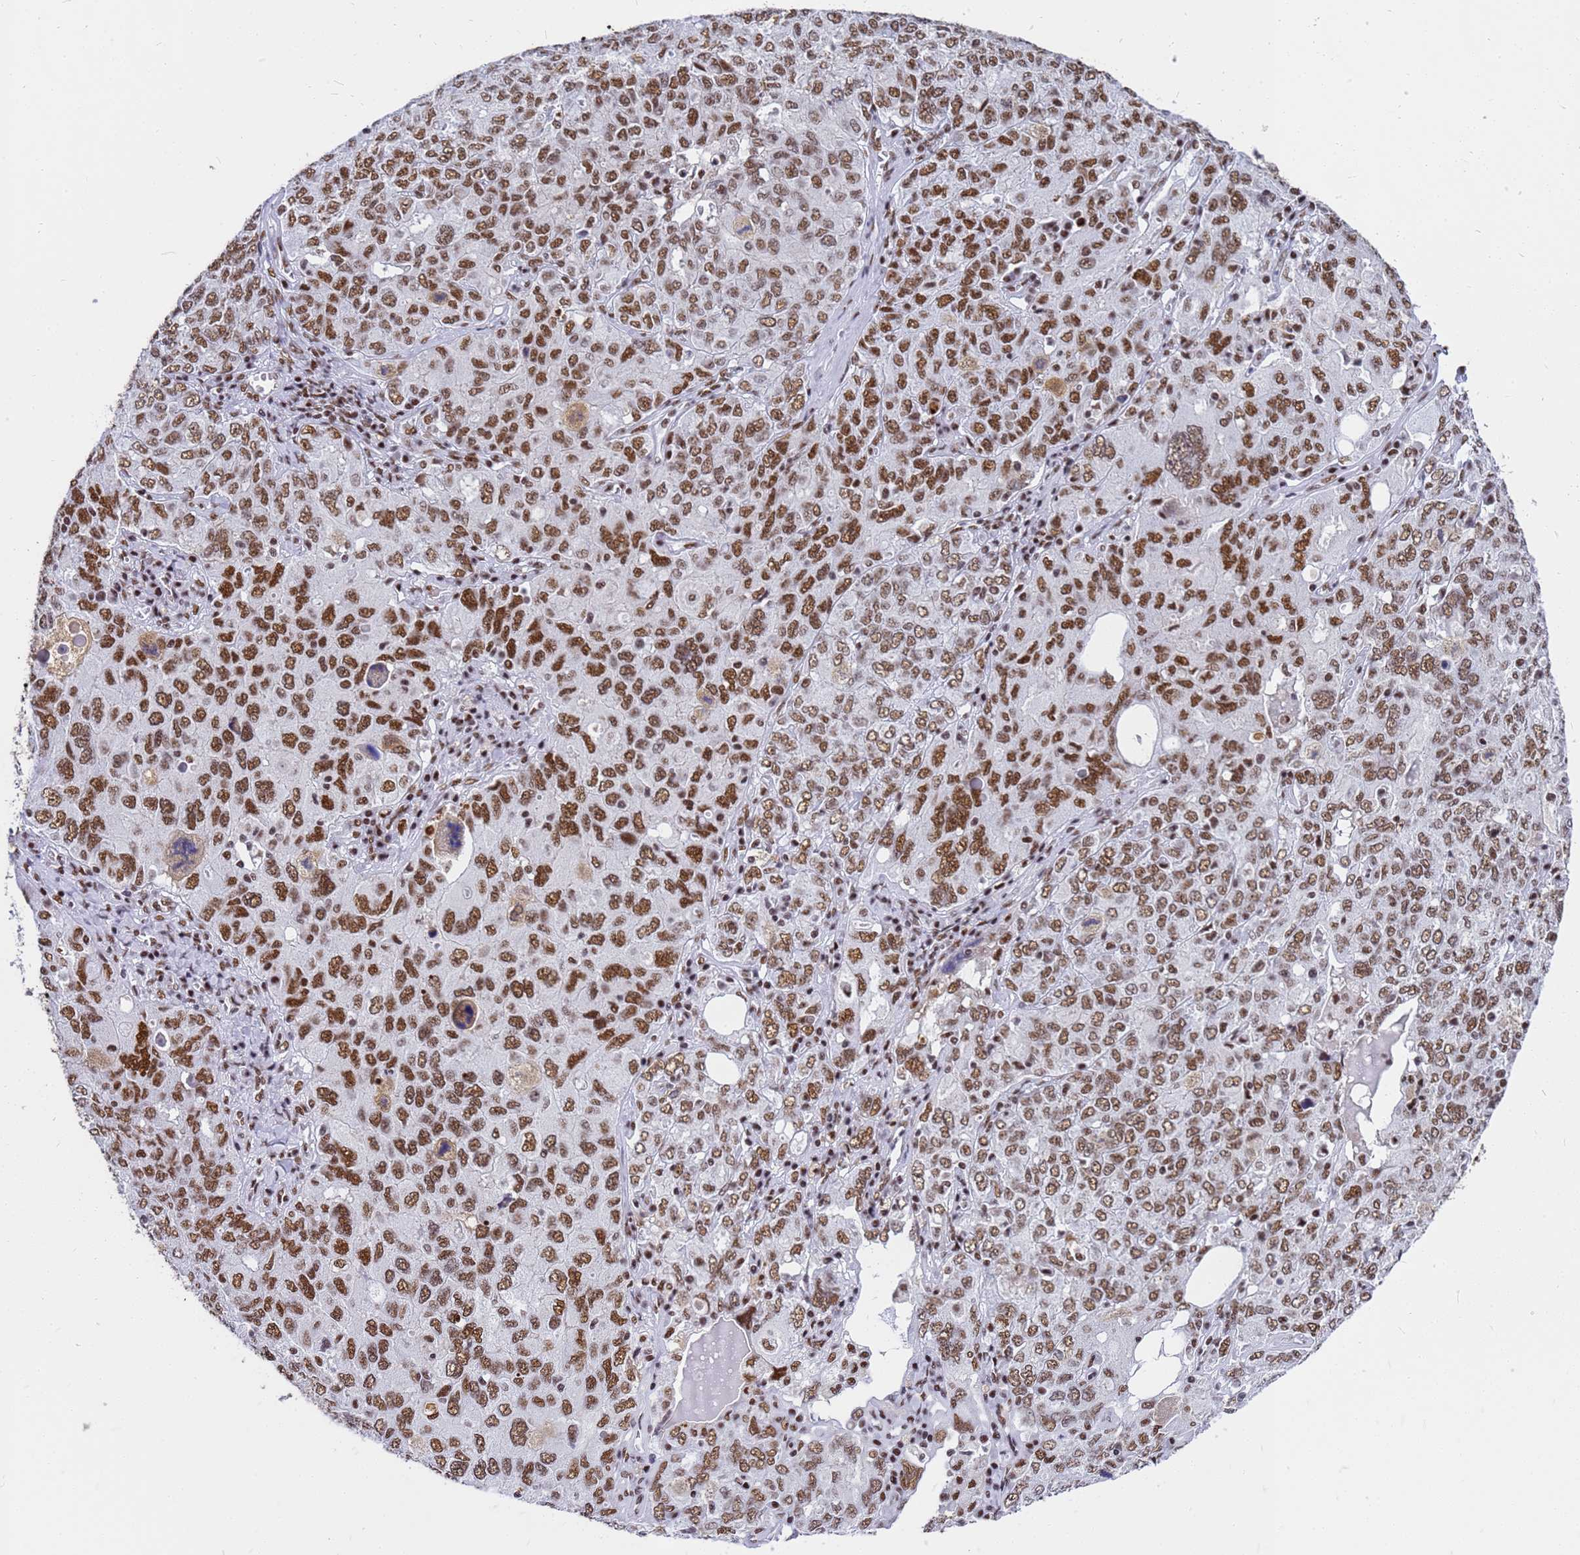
{"staining": {"intensity": "moderate", "quantity": ">75%", "location": "nuclear"}, "tissue": "ovarian cancer", "cell_type": "Tumor cells", "image_type": "cancer", "snomed": [{"axis": "morphology", "description": "Carcinoma, endometroid"}, {"axis": "topography", "description": "Ovary"}], "caption": "A brown stain highlights moderate nuclear expression of a protein in ovarian cancer tumor cells. The staining was performed using DAB, with brown indicating positive protein expression. Nuclei are stained blue with hematoxylin.", "gene": "SART3", "patient": {"sex": "female", "age": 62}}